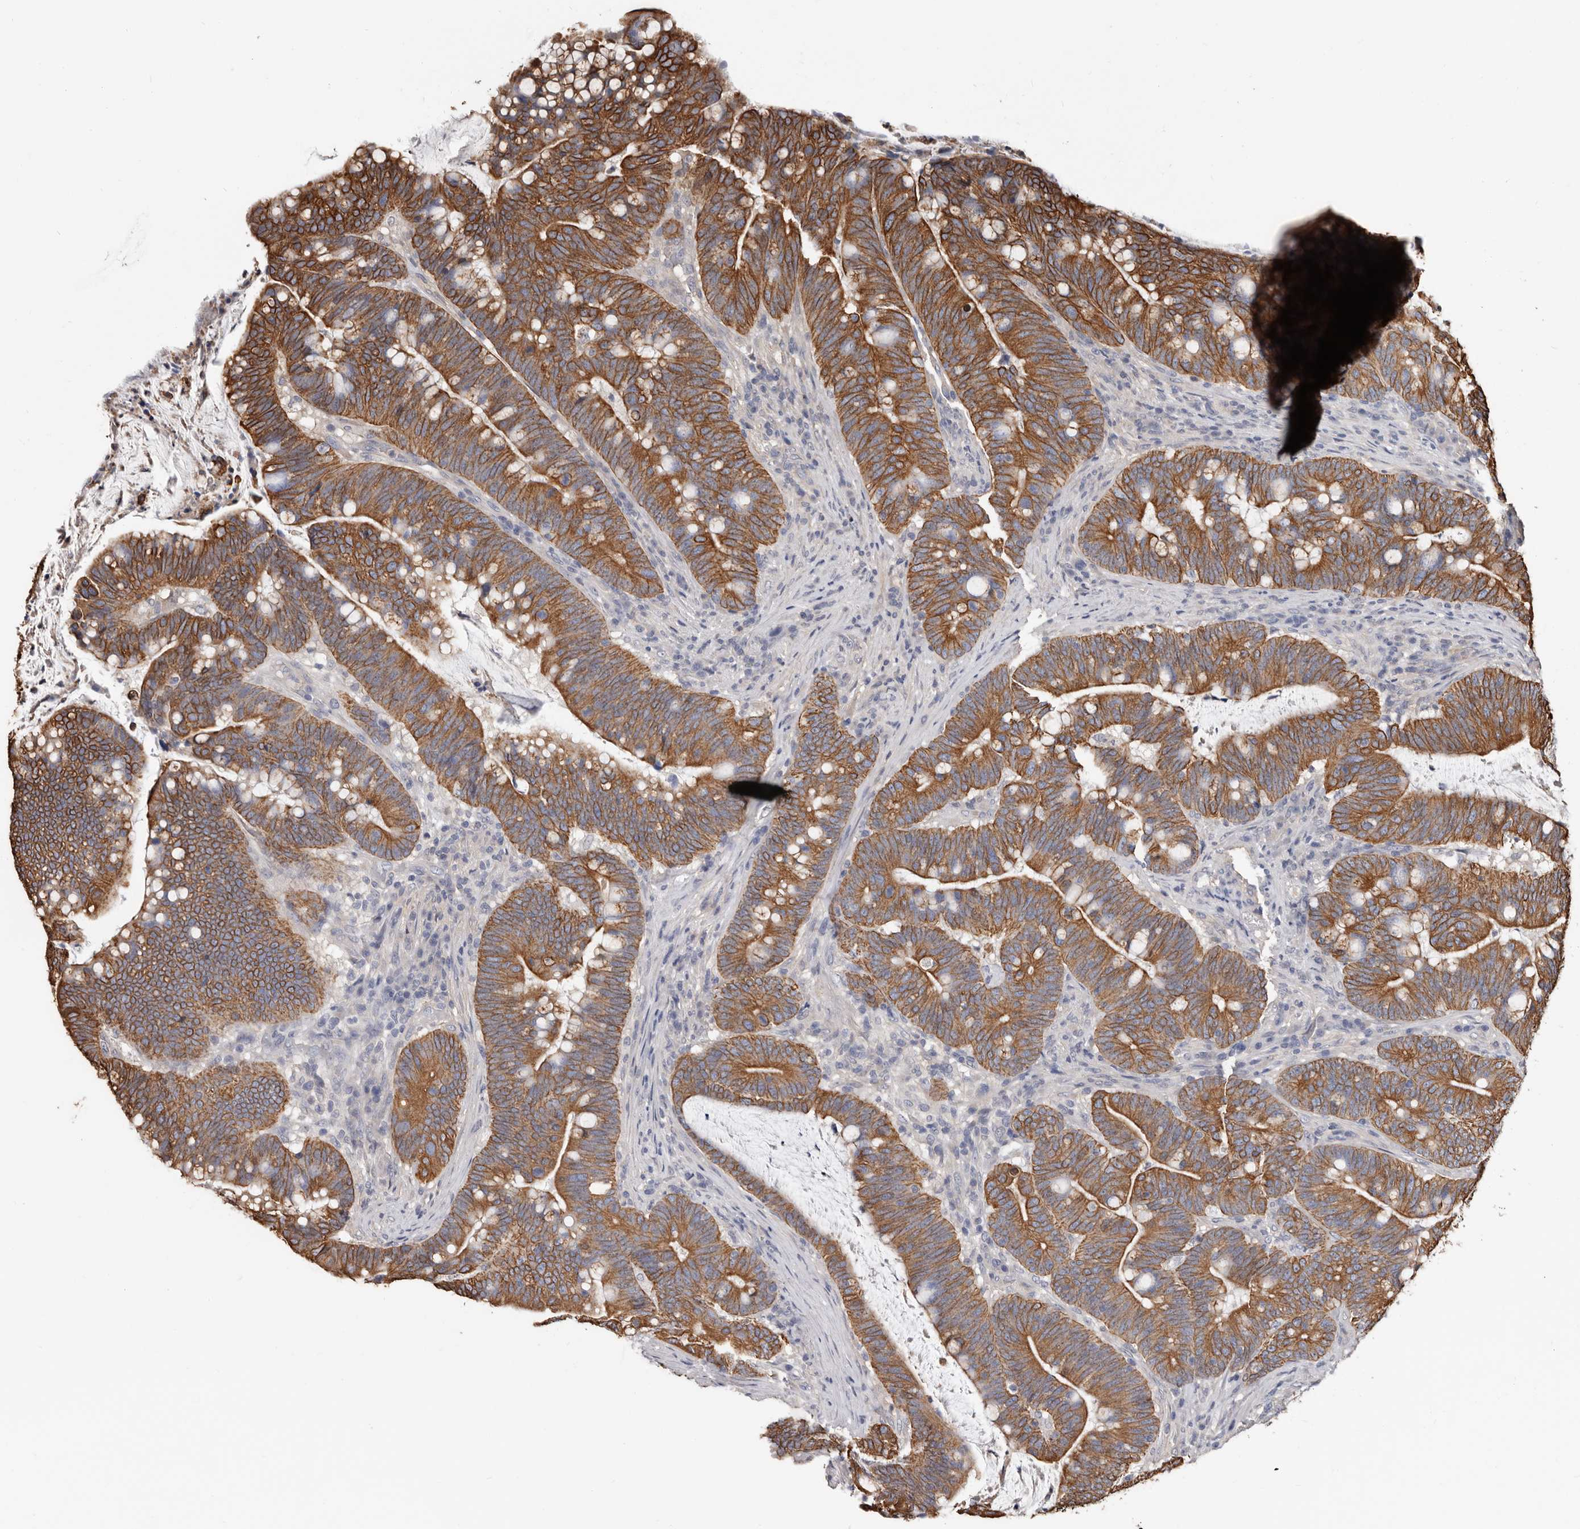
{"staining": {"intensity": "strong", "quantity": ">75%", "location": "cytoplasmic/membranous"}, "tissue": "colorectal cancer", "cell_type": "Tumor cells", "image_type": "cancer", "snomed": [{"axis": "morphology", "description": "Adenocarcinoma, NOS"}, {"axis": "topography", "description": "Colon"}], "caption": "This is a photomicrograph of immunohistochemistry staining of colorectal cancer, which shows strong staining in the cytoplasmic/membranous of tumor cells.", "gene": "MRPL18", "patient": {"sex": "female", "age": 66}}